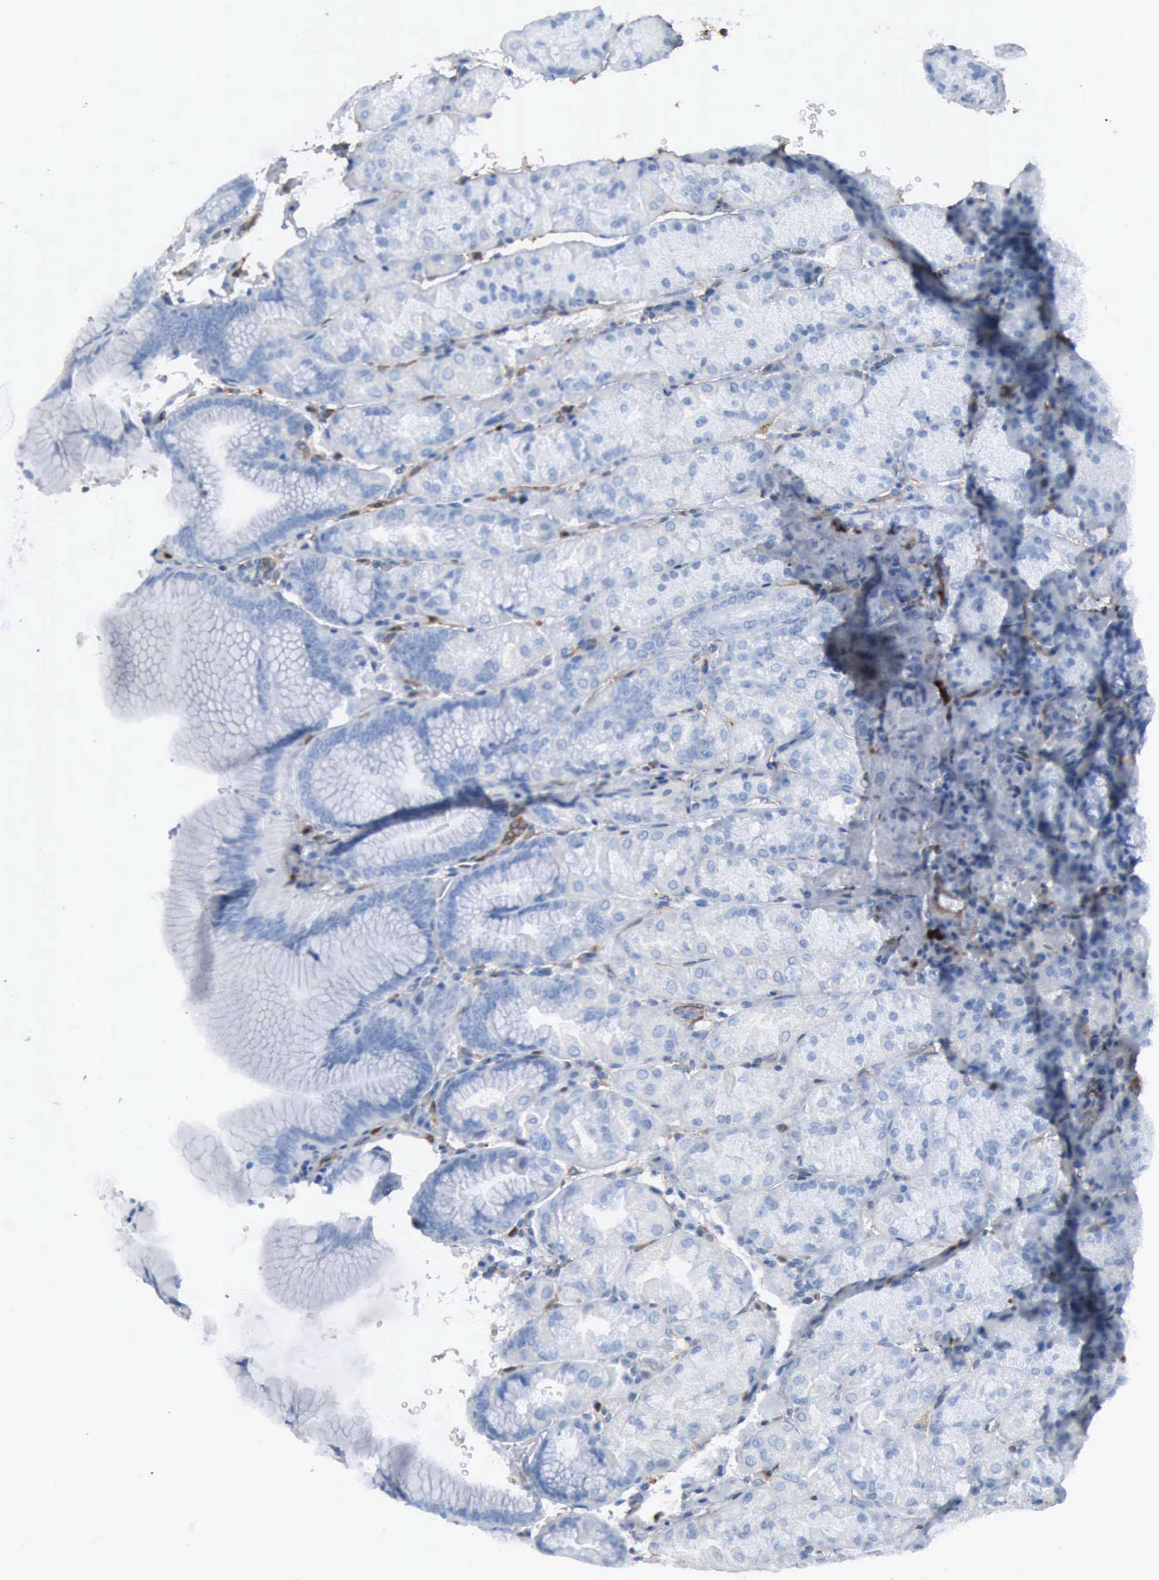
{"staining": {"intensity": "negative", "quantity": "none", "location": "none"}, "tissue": "stomach", "cell_type": "Glandular cells", "image_type": "normal", "snomed": [{"axis": "morphology", "description": "Normal tissue, NOS"}, {"axis": "topography", "description": "Stomach, upper"}], "caption": "This is an immunohistochemistry micrograph of normal stomach. There is no staining in glandular cells.", "gene": "FSCN1", "patient": {"sex": "male", "age": 57}}